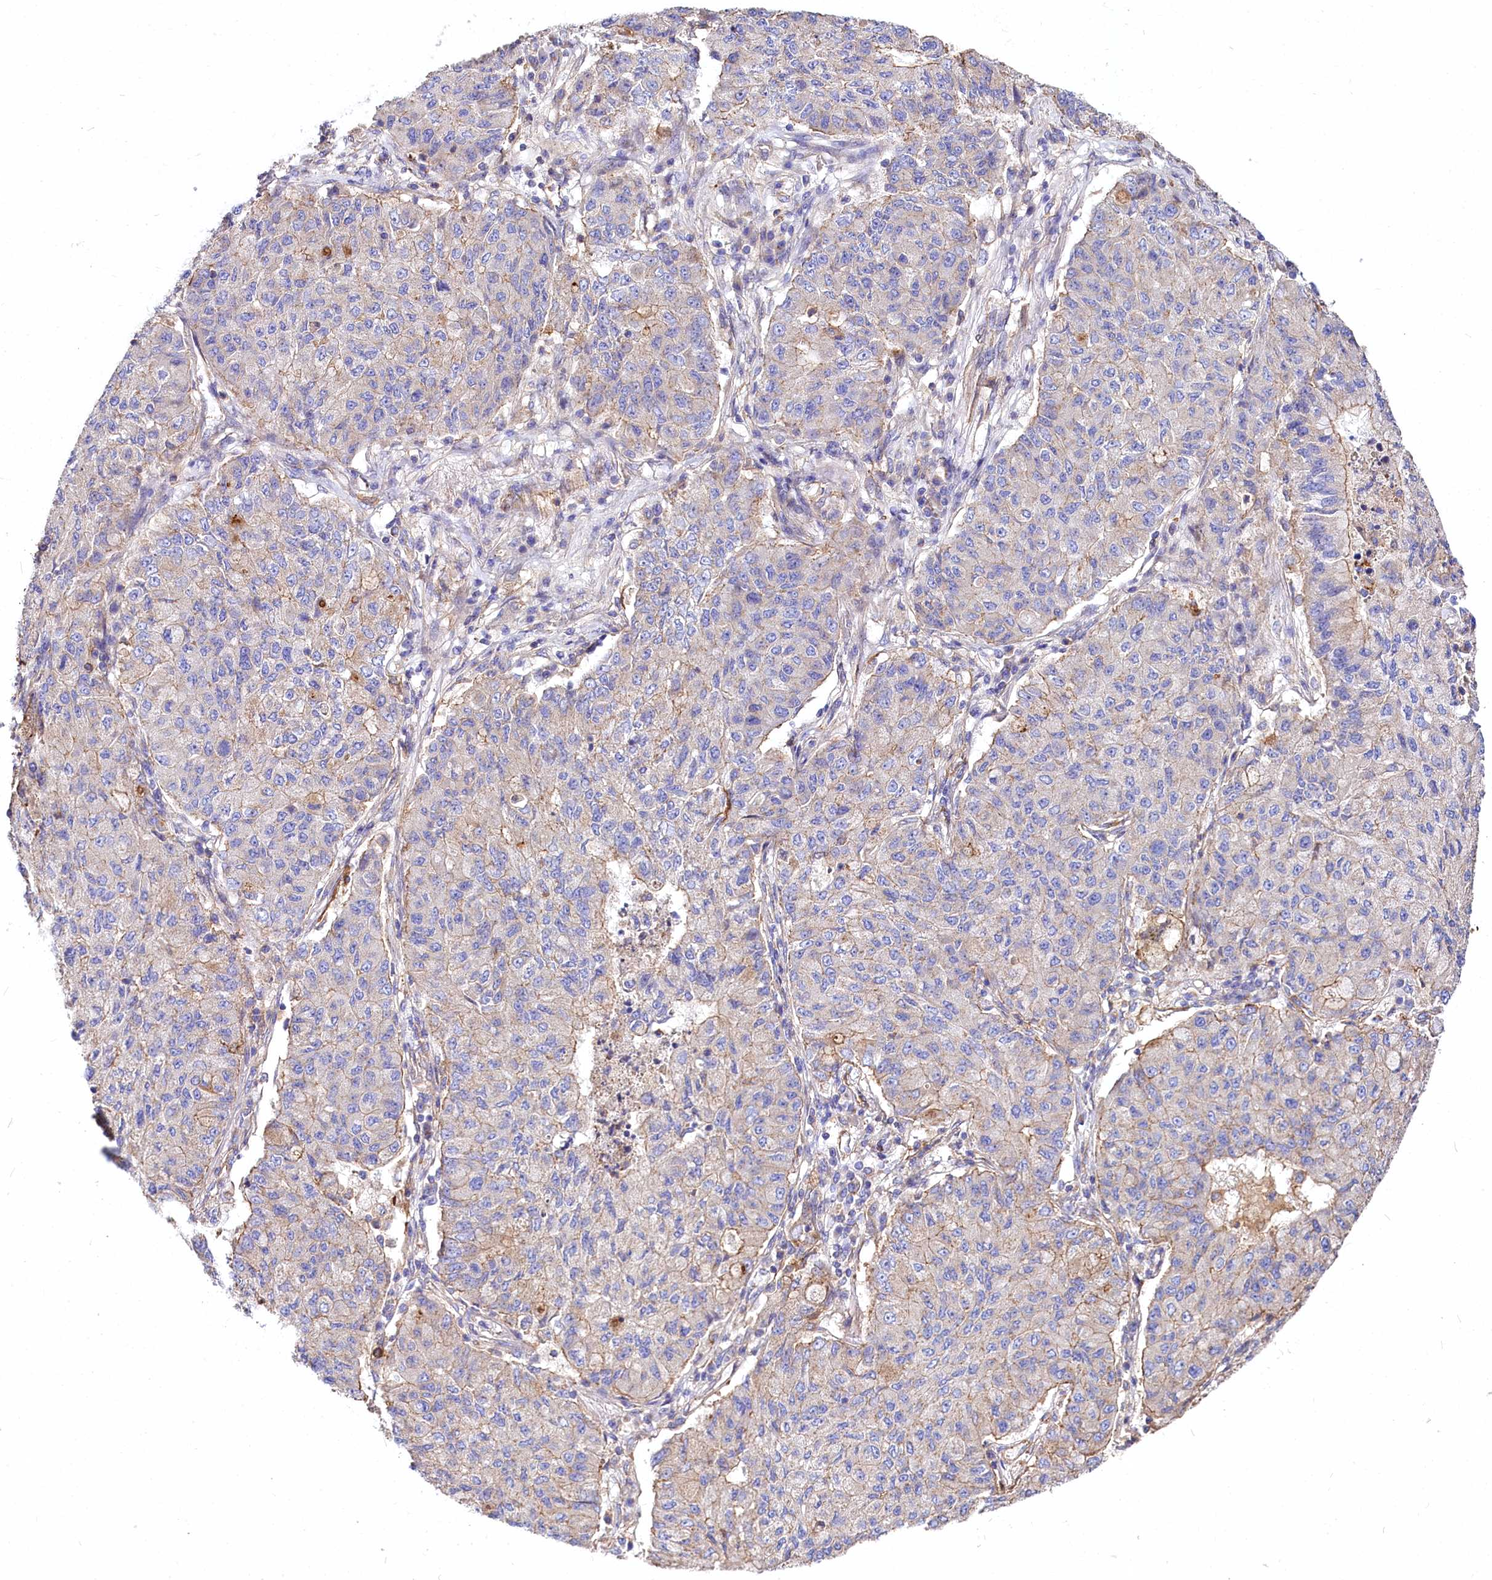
{"staining": {"intensity": "weak", "quantity": "<25%", "location": "cytoplasmic/membranous"}, "tissue": "lung cancer", "cell_type": "Tumor cells", "image_type": "cancer", "snomed": [{"axis": "morphology", "description": "Squamous cell carcinoma, NOS"}, {"axis": "topography", "description": "Lung"}], "caption": "Human squamous cell carcinoma (lung) stained for a protein using IHC shows no staining in tumor cells.", "gene": "FCHSD2", "patient": {"sex": "male", "age": 74}}